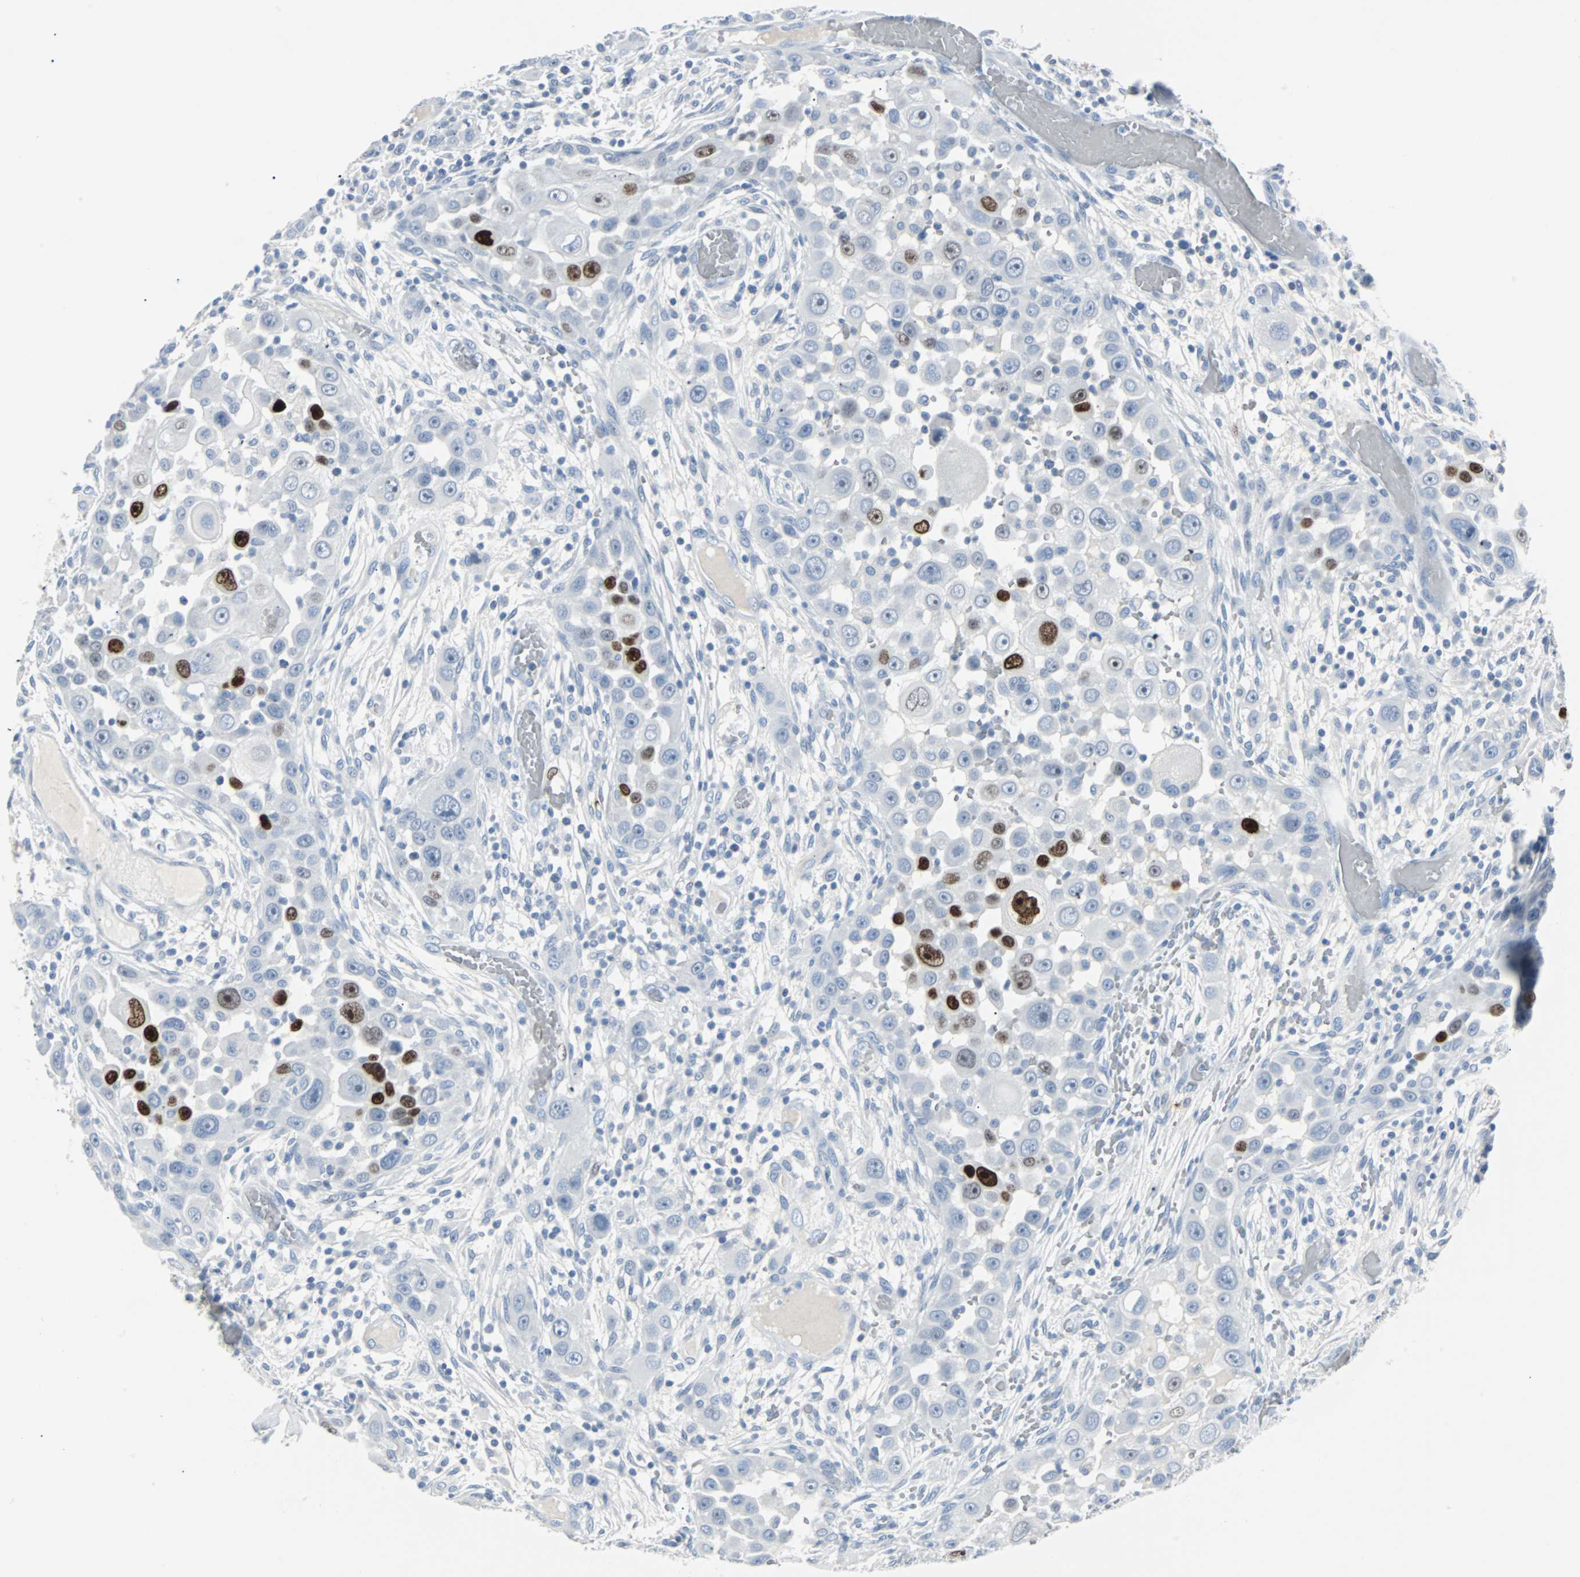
{"staining": {"intensity": "strong", "quantity": "<25%", "location": "nuclear"}, "tissue": "head and neck cancer", "cell_type": "Tumor cells", "image_type": "cancer", "snomed": [{"axis": "morphology", "description": "Carcinoma, NOS"}, {"axis": "topography", "description": "Head-Neck"}], "caption": "Head and neck cancer (carcinoma) stained for a protein exhibits strong nuclear positivity in tumor cells. The staining was performed using DAB to visualize the protein expression in brown, while the nuclei were stained in blue with hematoxylin (Magnification: 20x).", "gene": "IL33", "patient": {"sex": "male", "age": 87}}